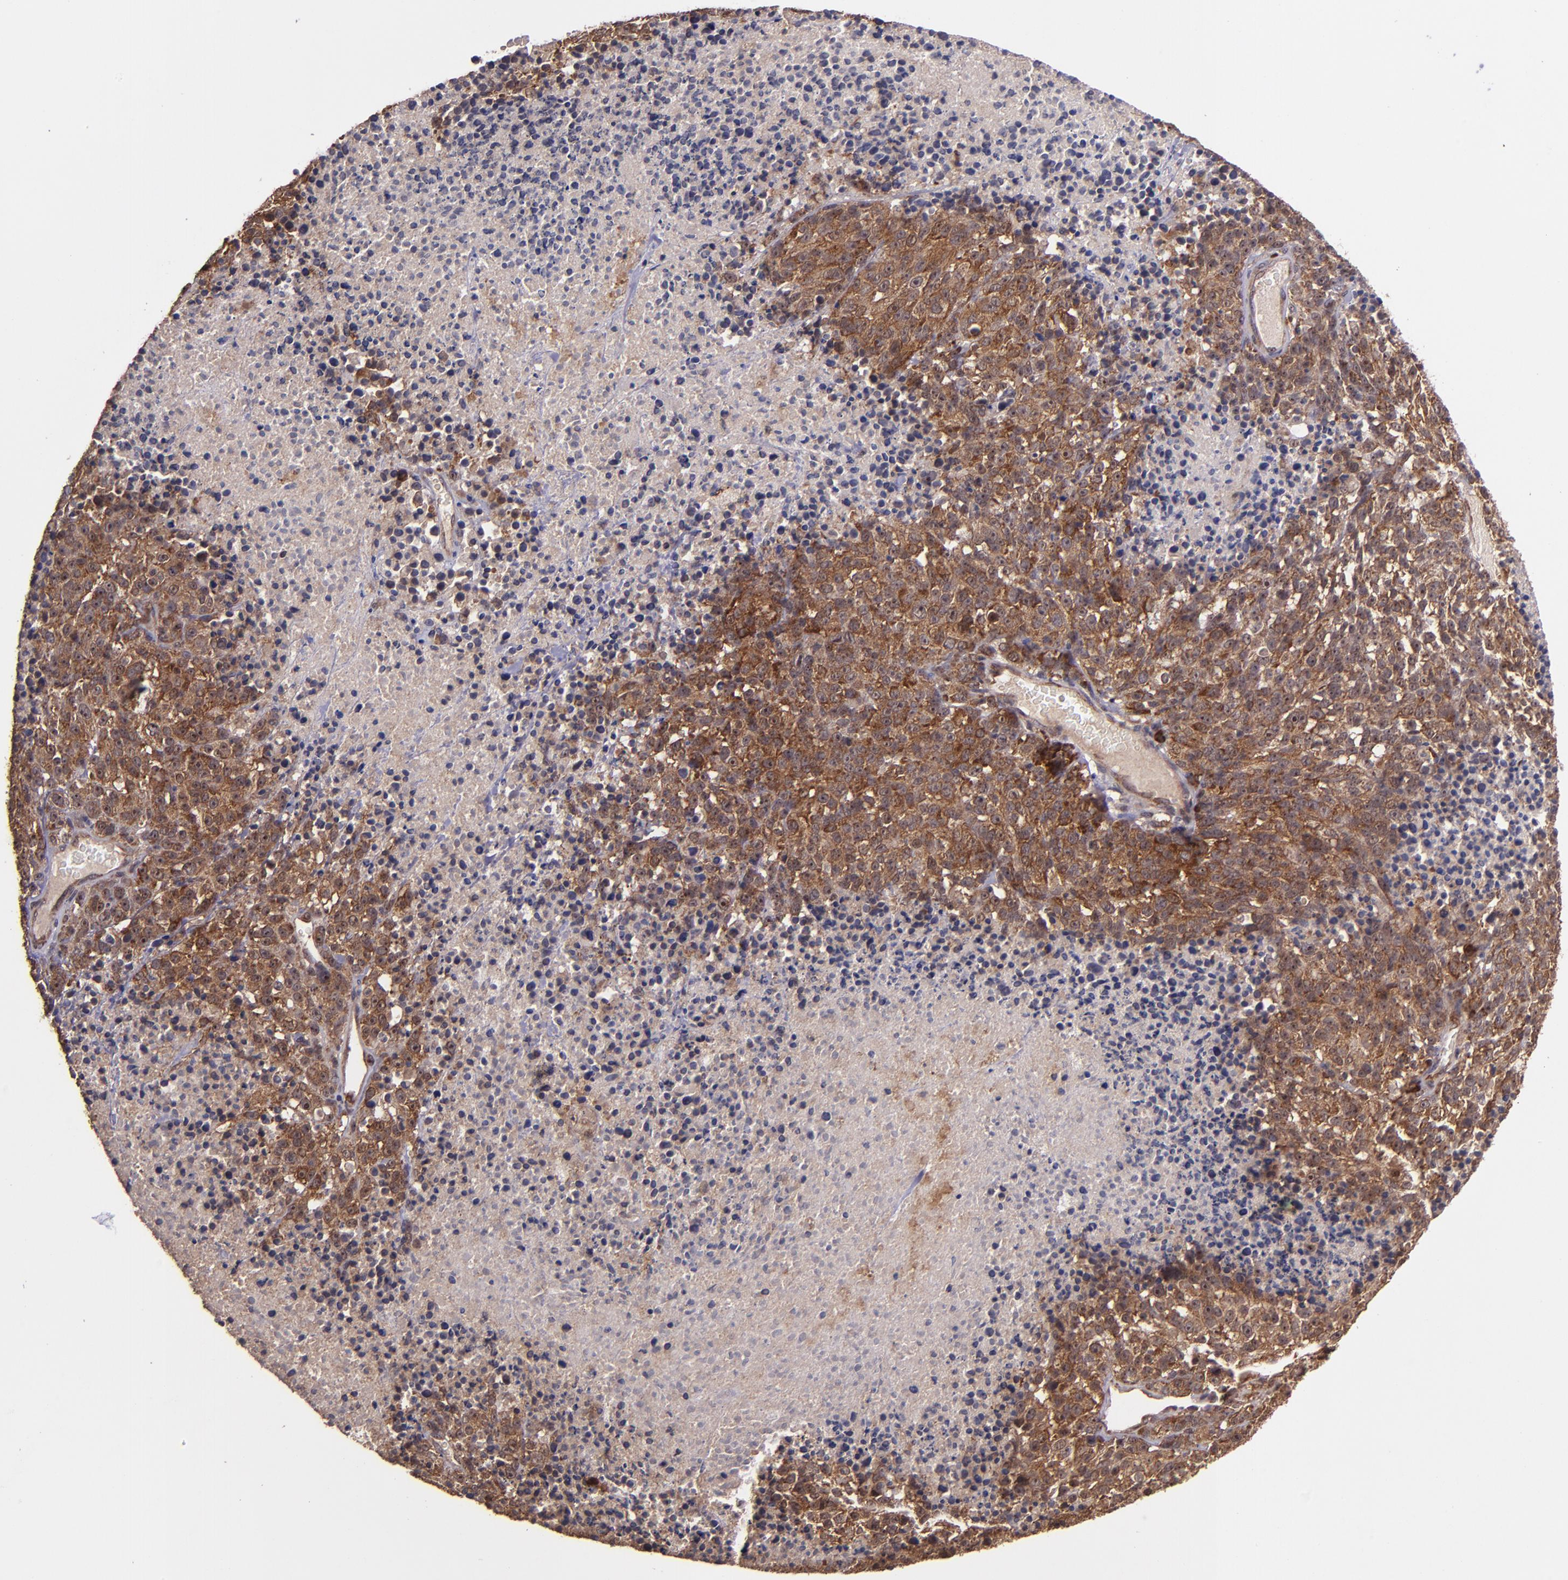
{"staining": {"intensity": "strong", "quantity": ">75%", "location": "cytoplasmic/membranous"}, "tissue": "melanoma", "cell_type": "Tumor cells", "image_type": "cancer", "snomed": [{"axis": "morphology", "description": "Malignant melanoma, Metastatic site"}, {"axis": "topography", "description": "Cerebral cortex"}], "caption": "A brown stain labels strong cytoplasmic/membranous positivity of a protein in malignant melanoma (metastatic site) tumor cells.", "gene": "USP51", "patient": {"sex": "female", "age": 52}}